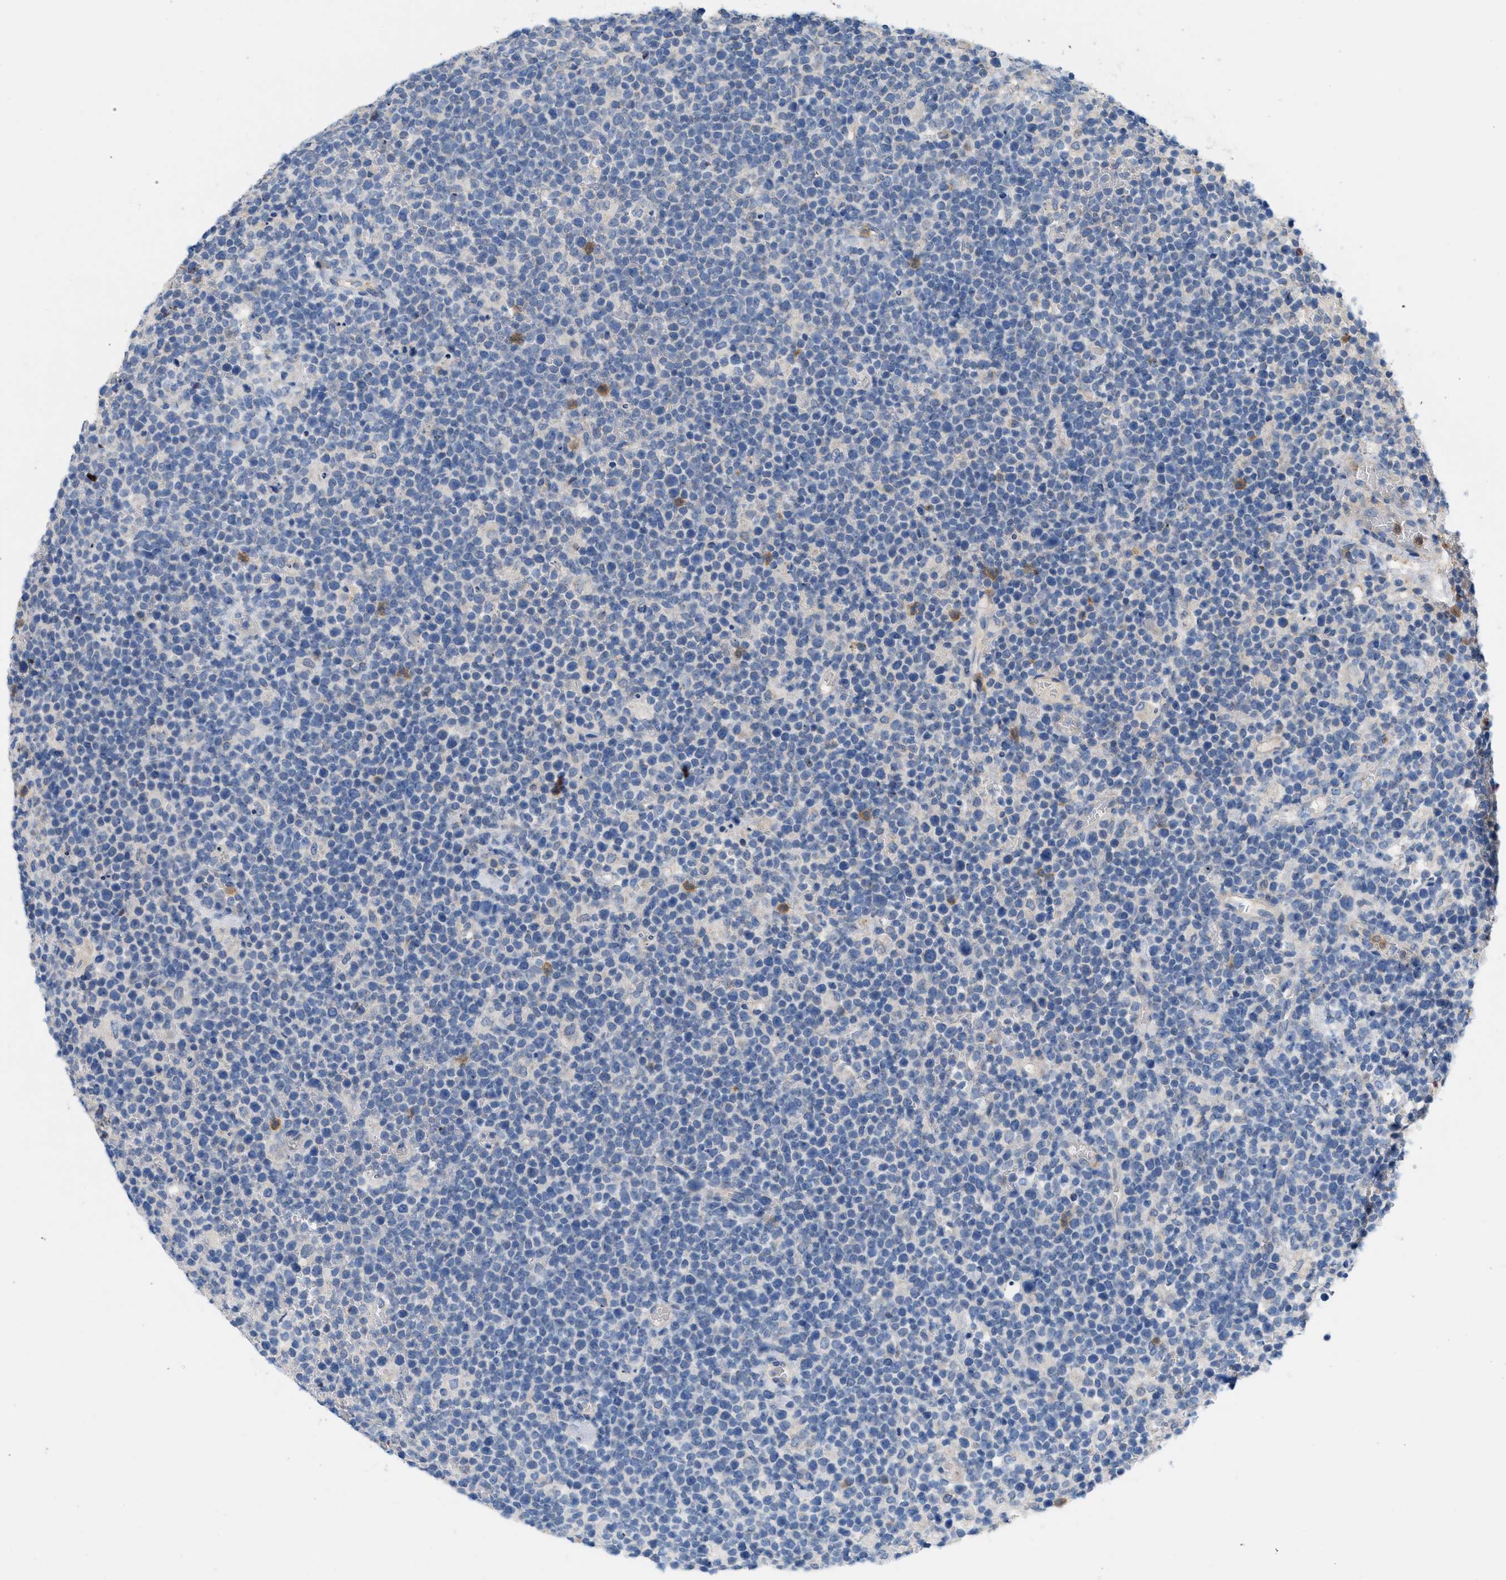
{"staining": {"intensity": "negative", "quantity": "none", "location": "none"}, "tissue": "lymphoma", "cell_type": "Tumor cells", "image_type": "cancer", "snomed": [{"axis": "morphology", "description": "Malignant lymphoma, non-Hodgkin's type, High grade"}, {"axis": "topography", "description": "Lymph node"}], "caption": "This is an IHC micrograph of human malignant lymphoma, non-Hodgkin's type (high-grade). There is no staining in tumor cells.", "gene": "PLPPR5", "patient": {"sex": "male", "age": 61}}